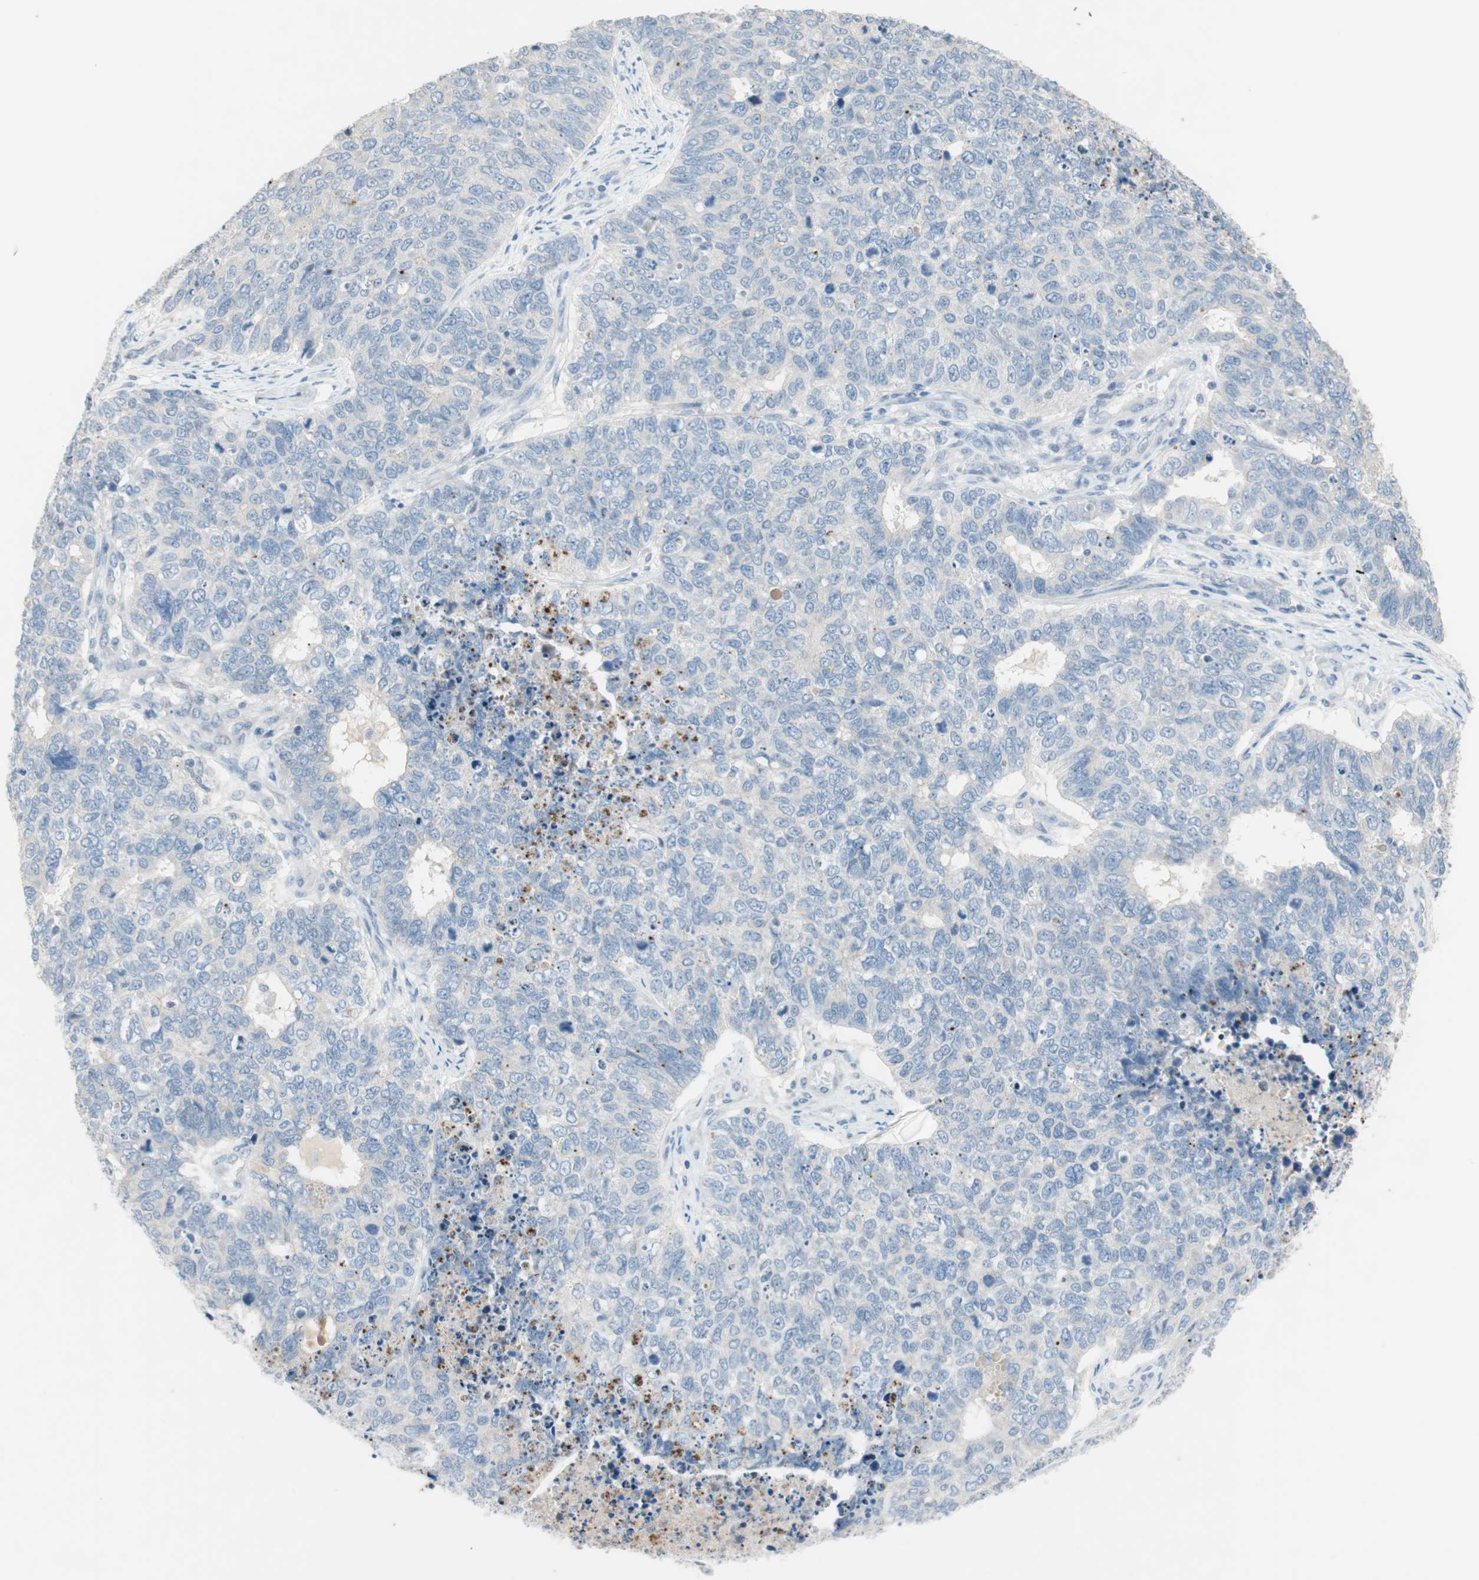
{"staining": {"intensity": "negative", "quantity": "none", "location": "none"}, "tissue": "cervical cancer", "cell_type": "Tumor cells", "image_type": "cancer", "snomed": [{"axis": "morphology", "description": "Squamous cell carcinoma, NOS"}, {"axis": "topography", "description": "Cervix"}], "caption": "A high-resolution image shows immunohistochemistry (IHC) staining of cervical cancer (squamous cell carcinoma), which shows no significant expression in tumor cells. (Brightfield microscopy of DAB IHC at high magnification).", "gene": "PDZK1", "patient": {"sex": "female", "age": 63}}